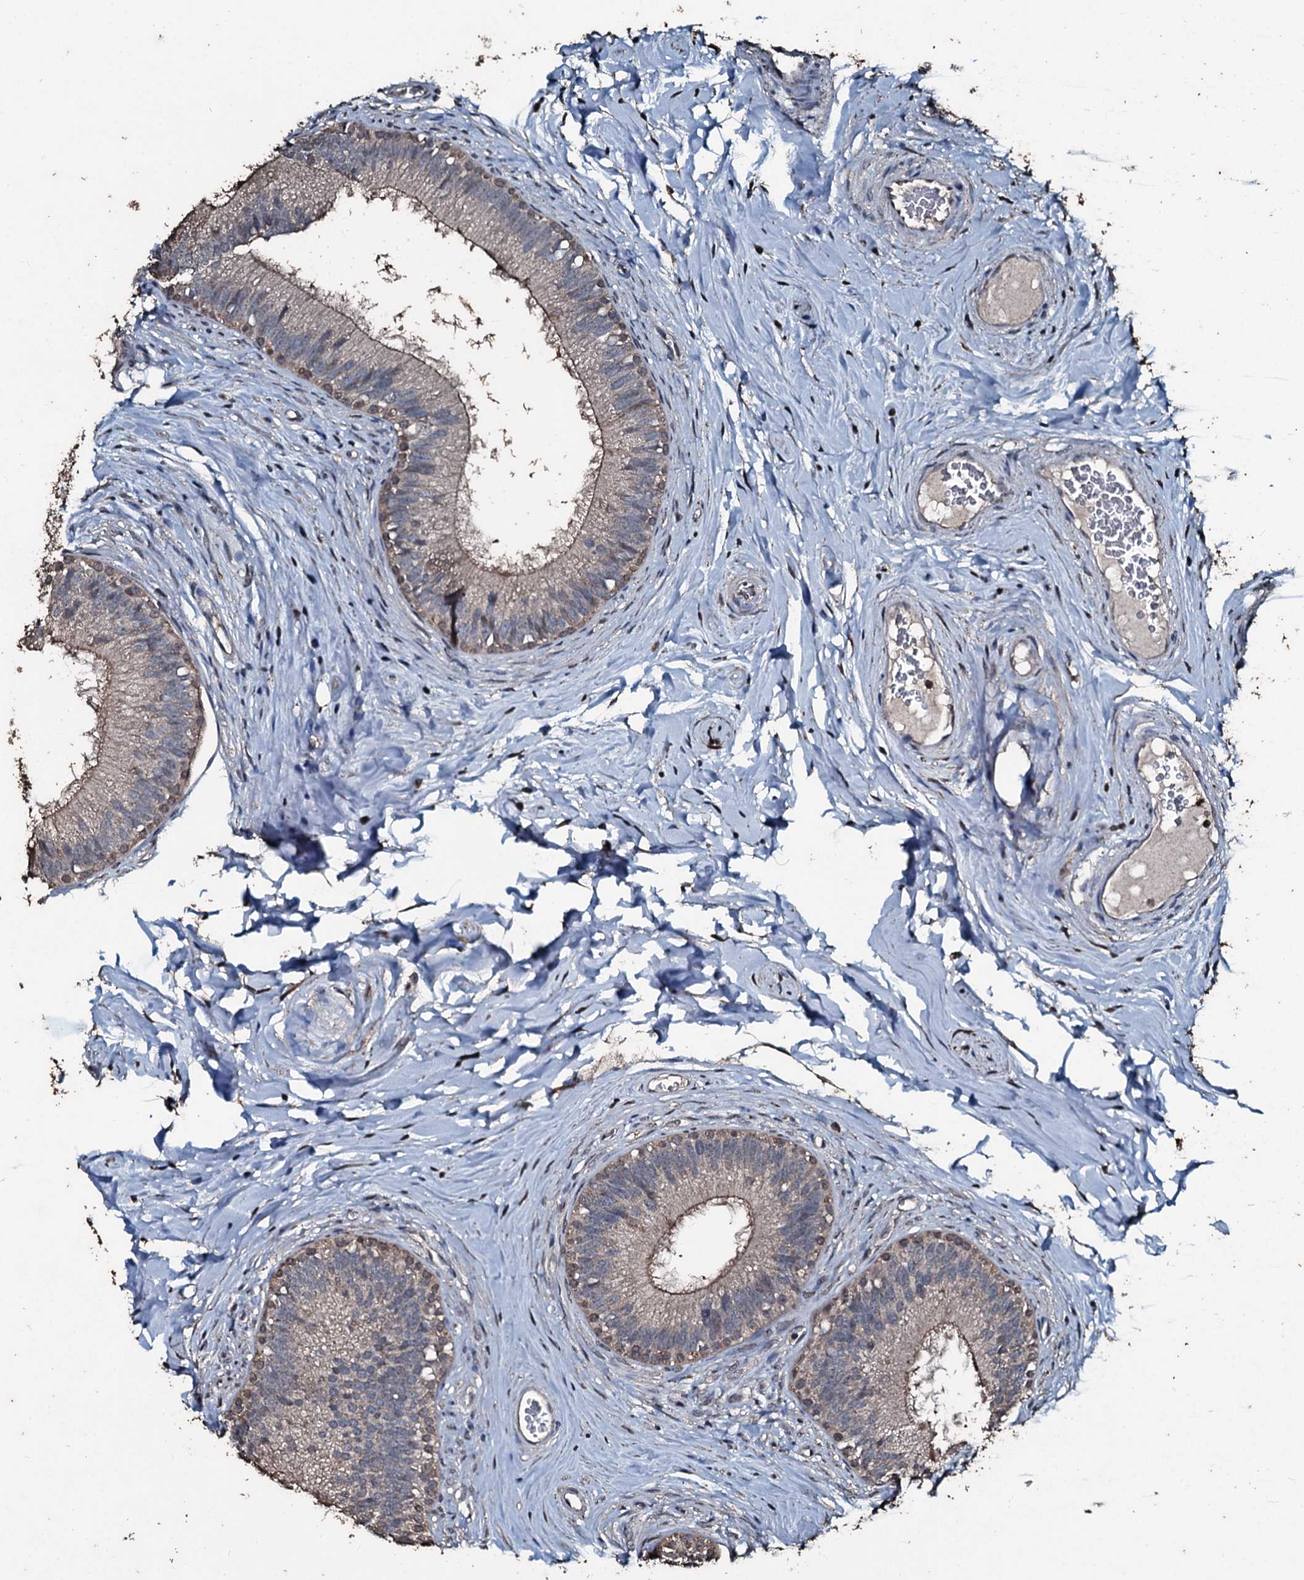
{"staining": {"intensity": "weak", "quantity": "25%-75%", "location": "cytoplasmic/membranous,nuclear"}, "tissue": "epididymis", "cell_type": "Glandular cells", "image_type": "normal", "snomed": [{"axis": "morphology", "description": "Normal tissue, NOS"}, {"axis": "topography", "description": "Epididymis"}], "caption": "Epididymis stained with IHC reveals weak cytoplasmic/membranous,nuclear expression in approximately 25%-75% of glandular cells.", "gene": "FAAP24", "patient": {"sex": "male", "age": 33}}